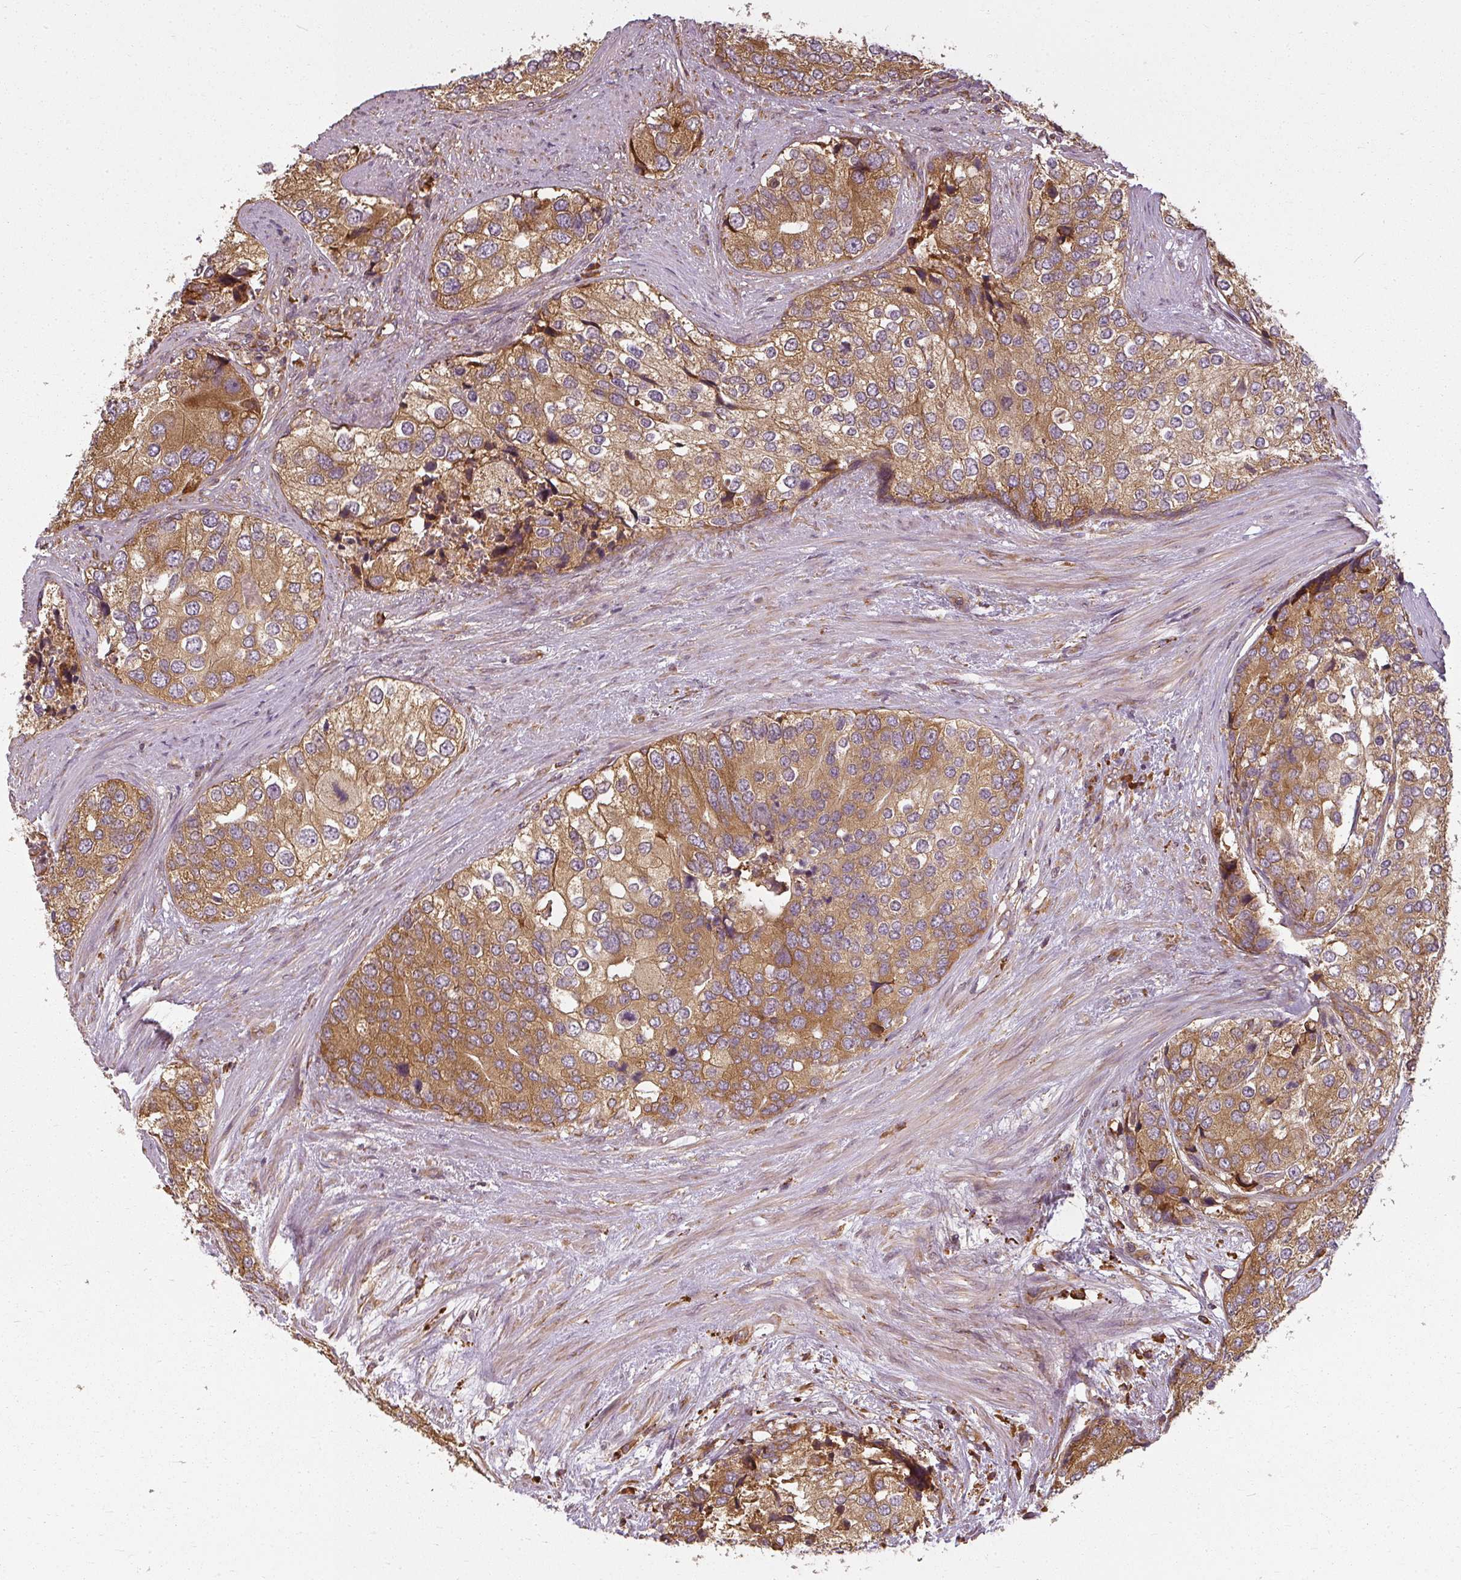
{"staining": {"intensity": "strong", "quantity": ">75%", "location": "cytoplasmic/membranous"}, "tissue": "prostate cancer", "cell_type": "Tumor cells", "image_type": "cancer", "snomed": [{"axis": "morphology", "description": "Adenocarcinoma, High grade"}, {"axis": "topography", "description": "Prostate"}], "caption": "The image displays staining of prostate high-grade adenocarcinoma, revealing strong cytoplasmic/membranous protein staining (brown color) within tumor cells.", "gene": "RPL24", "patient": {"sex": "male", "age": 62}}